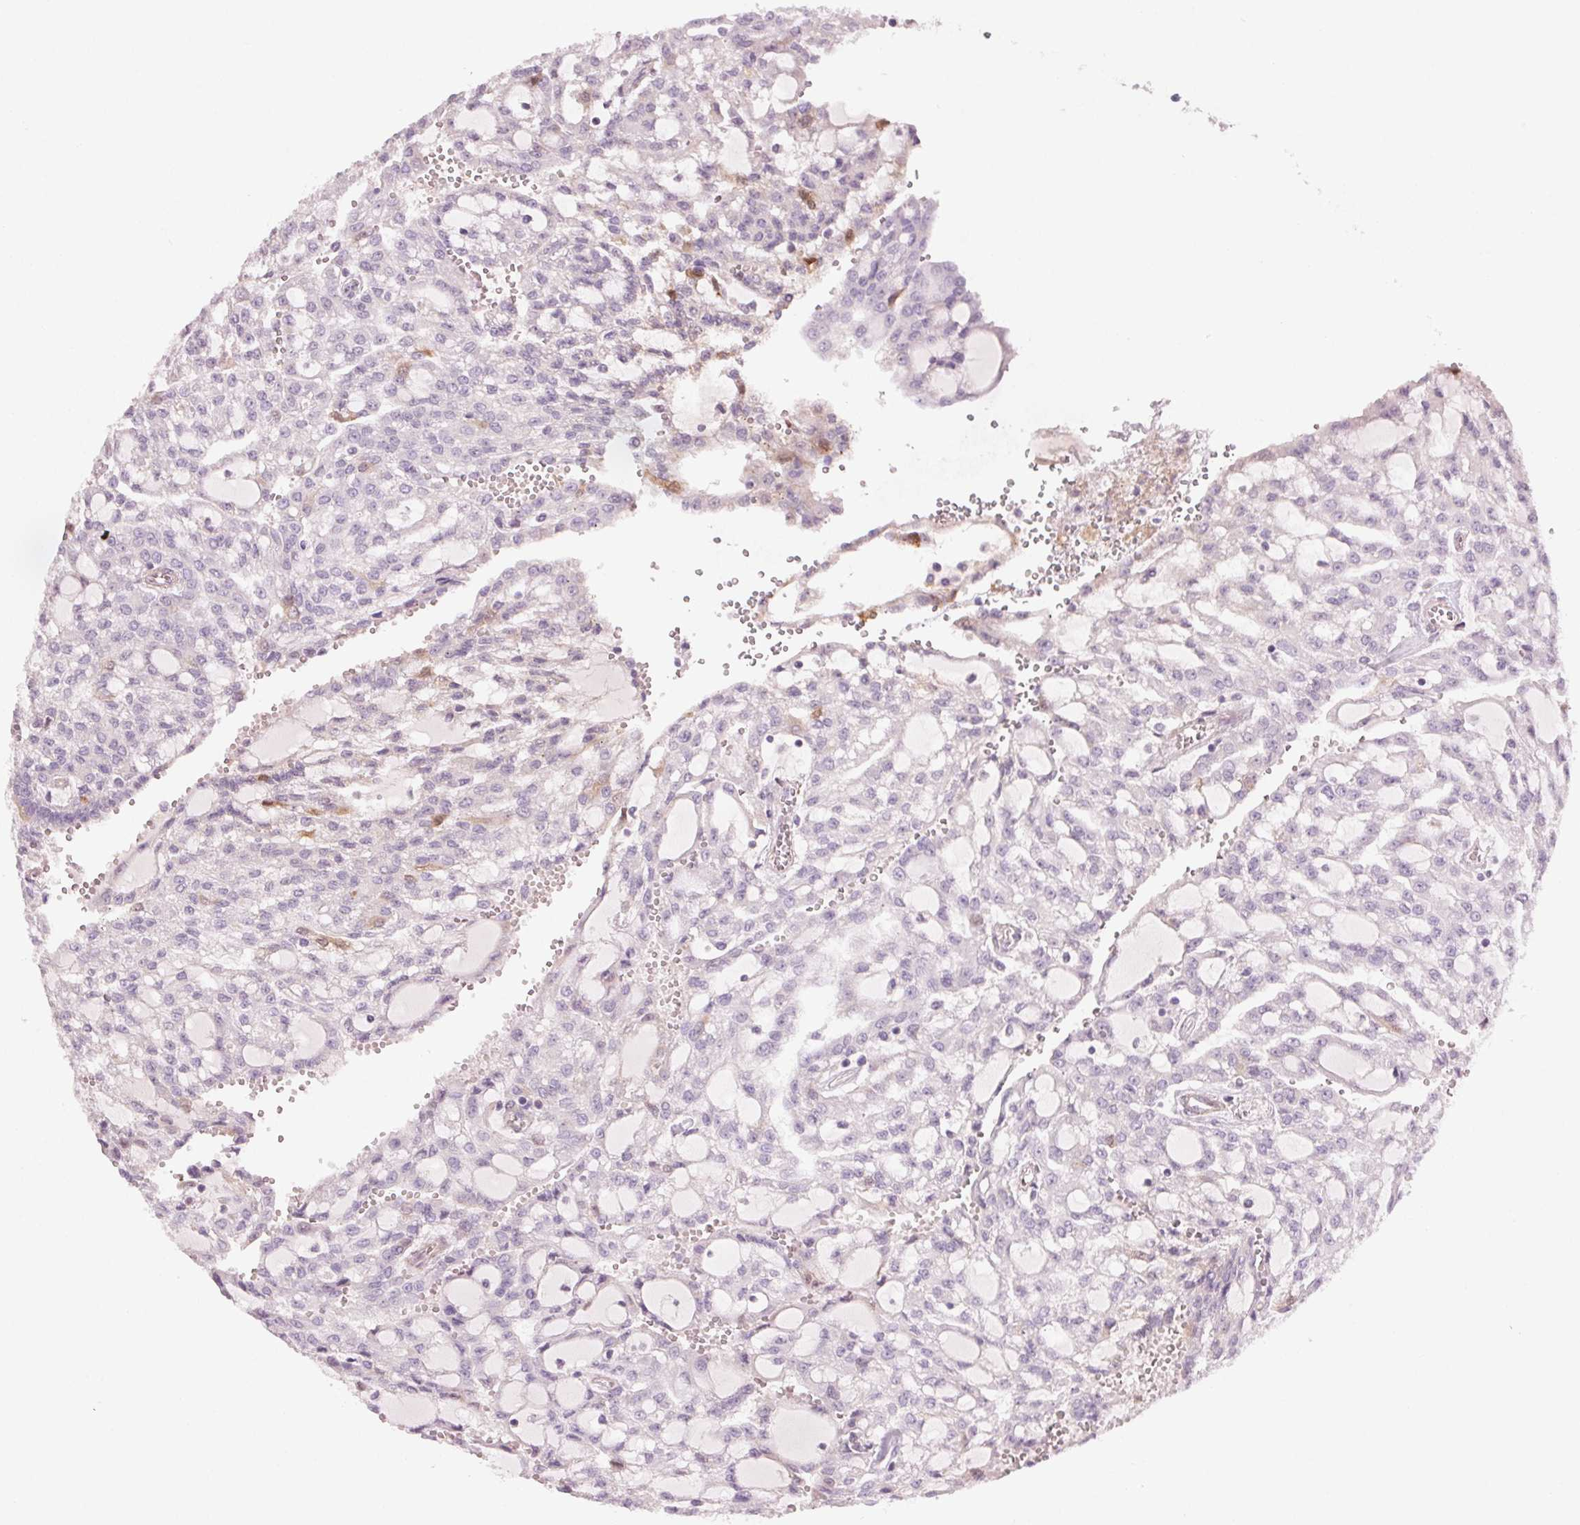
{"staining": {"intensity": "negative", "quantity": "none", "location": "none"}, "tissue": "renal cancer", "cell_type": "Tumor cells", "image_type": "cancer", "snomed": [{"axis": "morphology", "description": "Adenocarcinoma, NOS"}, {"axis": "topography", "description": "Kidney"}], "caption": "A high-resolution histopathology image shows immunohistochemistry (IHC) staining of adenocarcinoma (renal), which reveals no significant staining in tumor cells.", "gene": "HHLA2", "patient": {"sex": "male", "age": 63}}